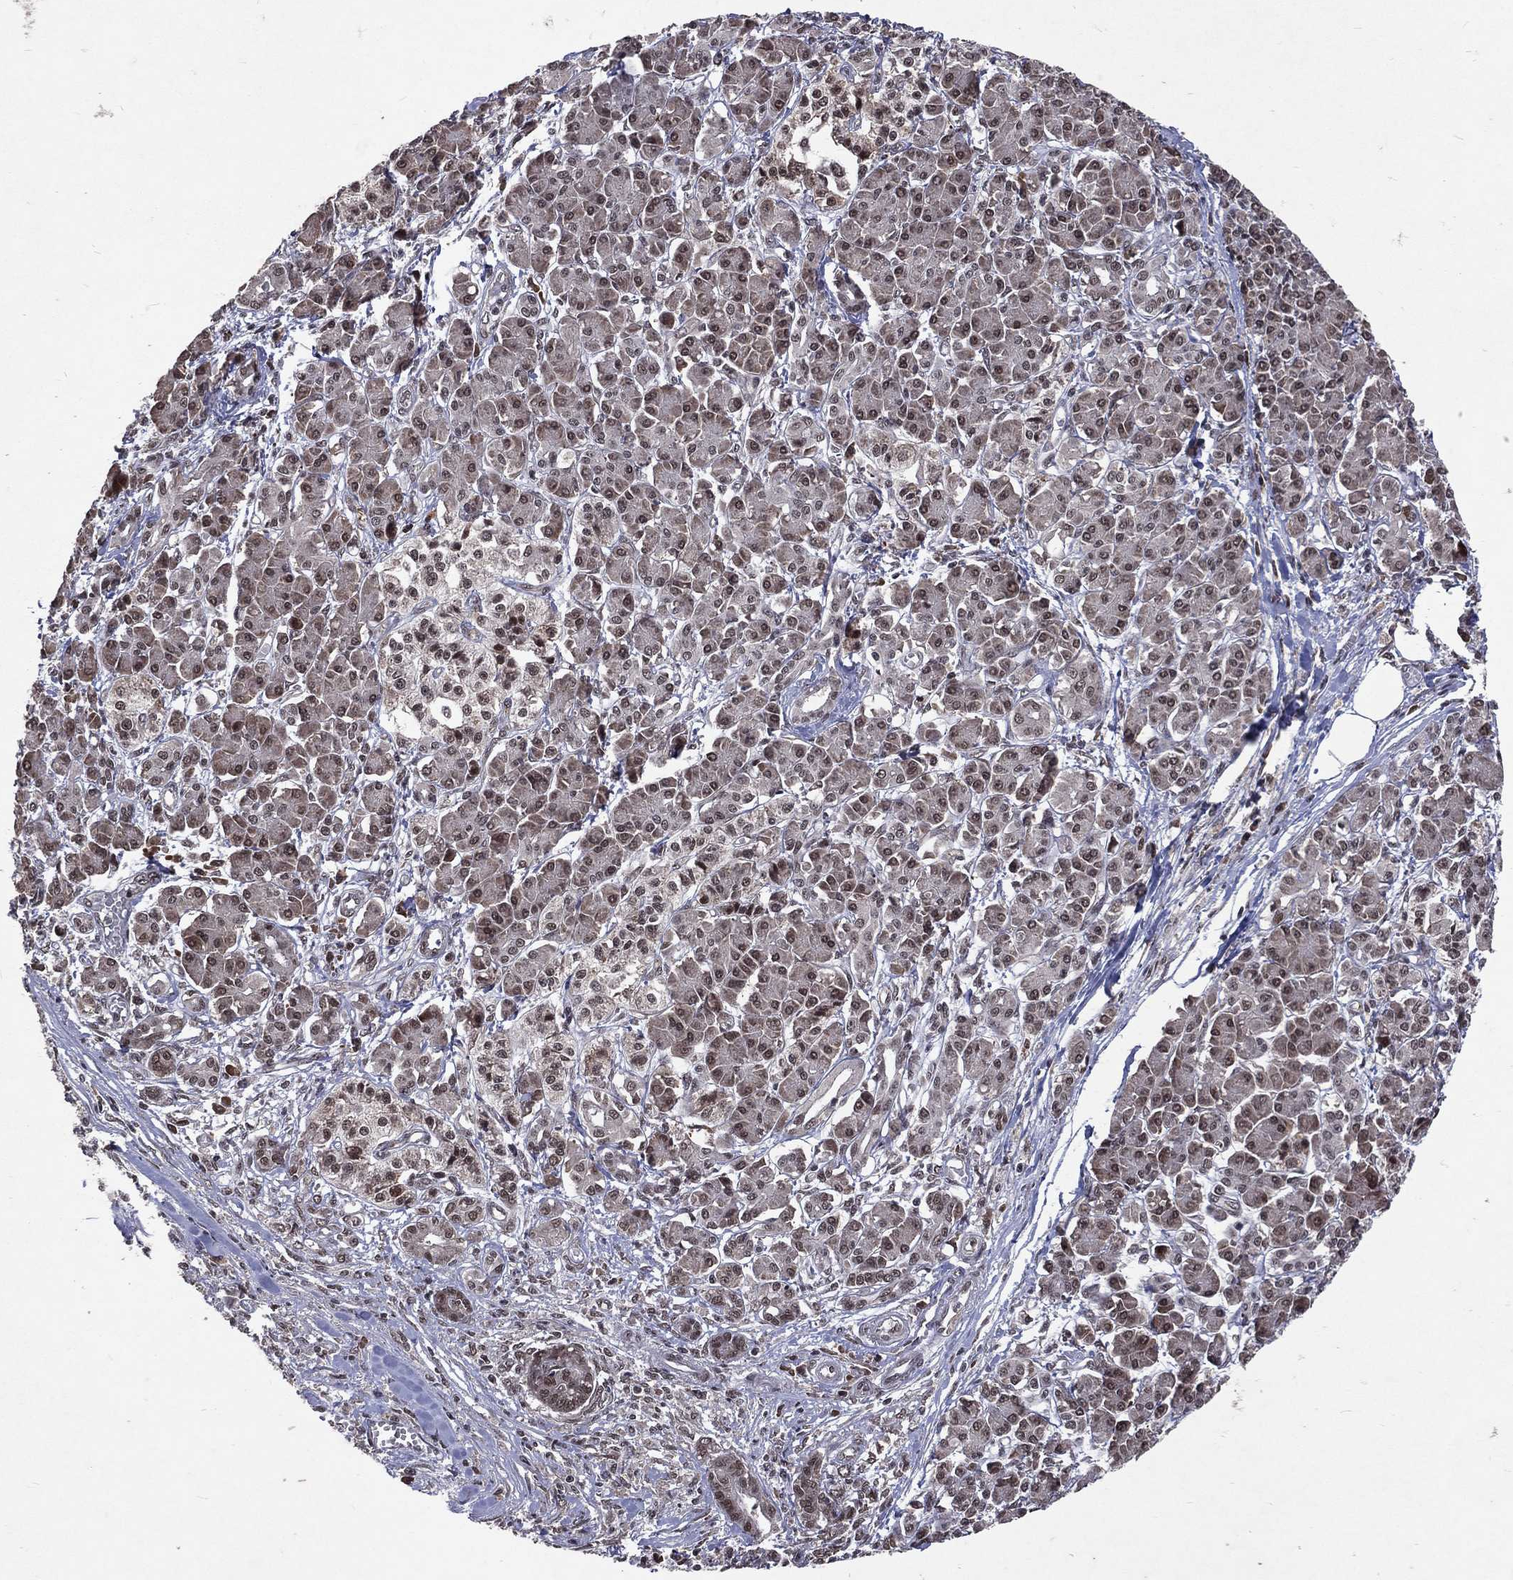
{"staining": {"intensity": "moderate", "quantity": "<25%", "location": "nuclear"}, "tissue": "pancreatic cancer", "cell_type": "Tumor cells", "image_type": "cancer", "snomed": [{"axis": "morphology", "description": "Adenocarcinoma, NOS"}, {"axis": "topography", "description": "Pancreas"}], "caption": "There is low levels of moderate nuclear staining in tumor cells of adenocarcinoma (pancreatic), as demonstrated by immunohistochemical staining (brown color).", "gene": "DMAP1", "patient": {"sex": "female", "age": 68}}